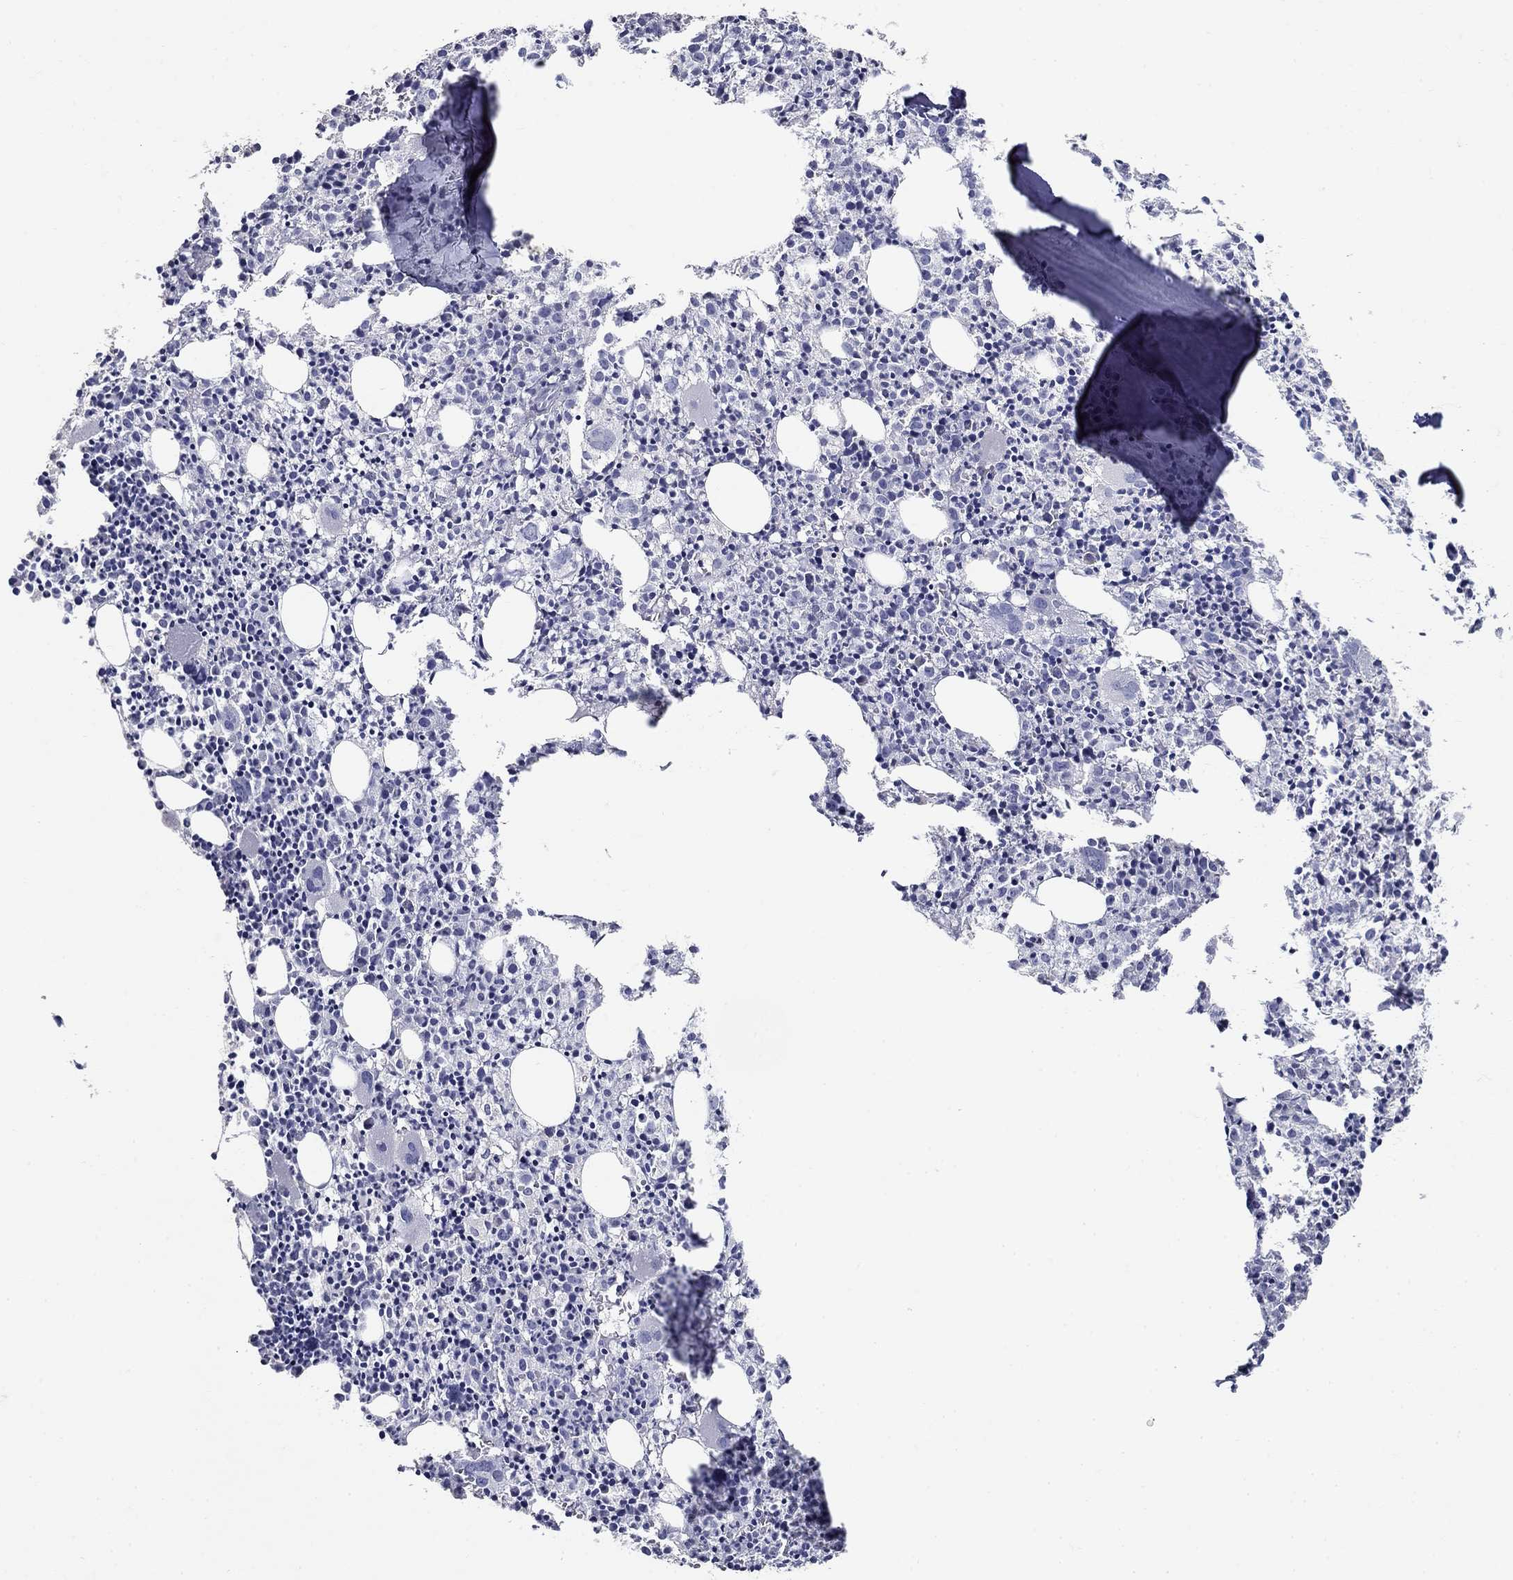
{"staining": {"intensity": "negative", "quantity": "none", "location": "none"}, "tissue": "bone marrow", "cell_type": "Hematopoietic cells", "image_type": "normal", "snomed": [{"axis": "morphology", "description": "Normal tissue, NOS"}, {"axis": "morphology", "description": "Inflammation, NOS"}, {"axis": "topography", "description": "Bone marrow"}], "caption": "Micrograph shows no significant protein staining in hematopoietic cells of normal bone marrow.", "gene": "POMC", "patient": {"sex": "male", "age": 3}}